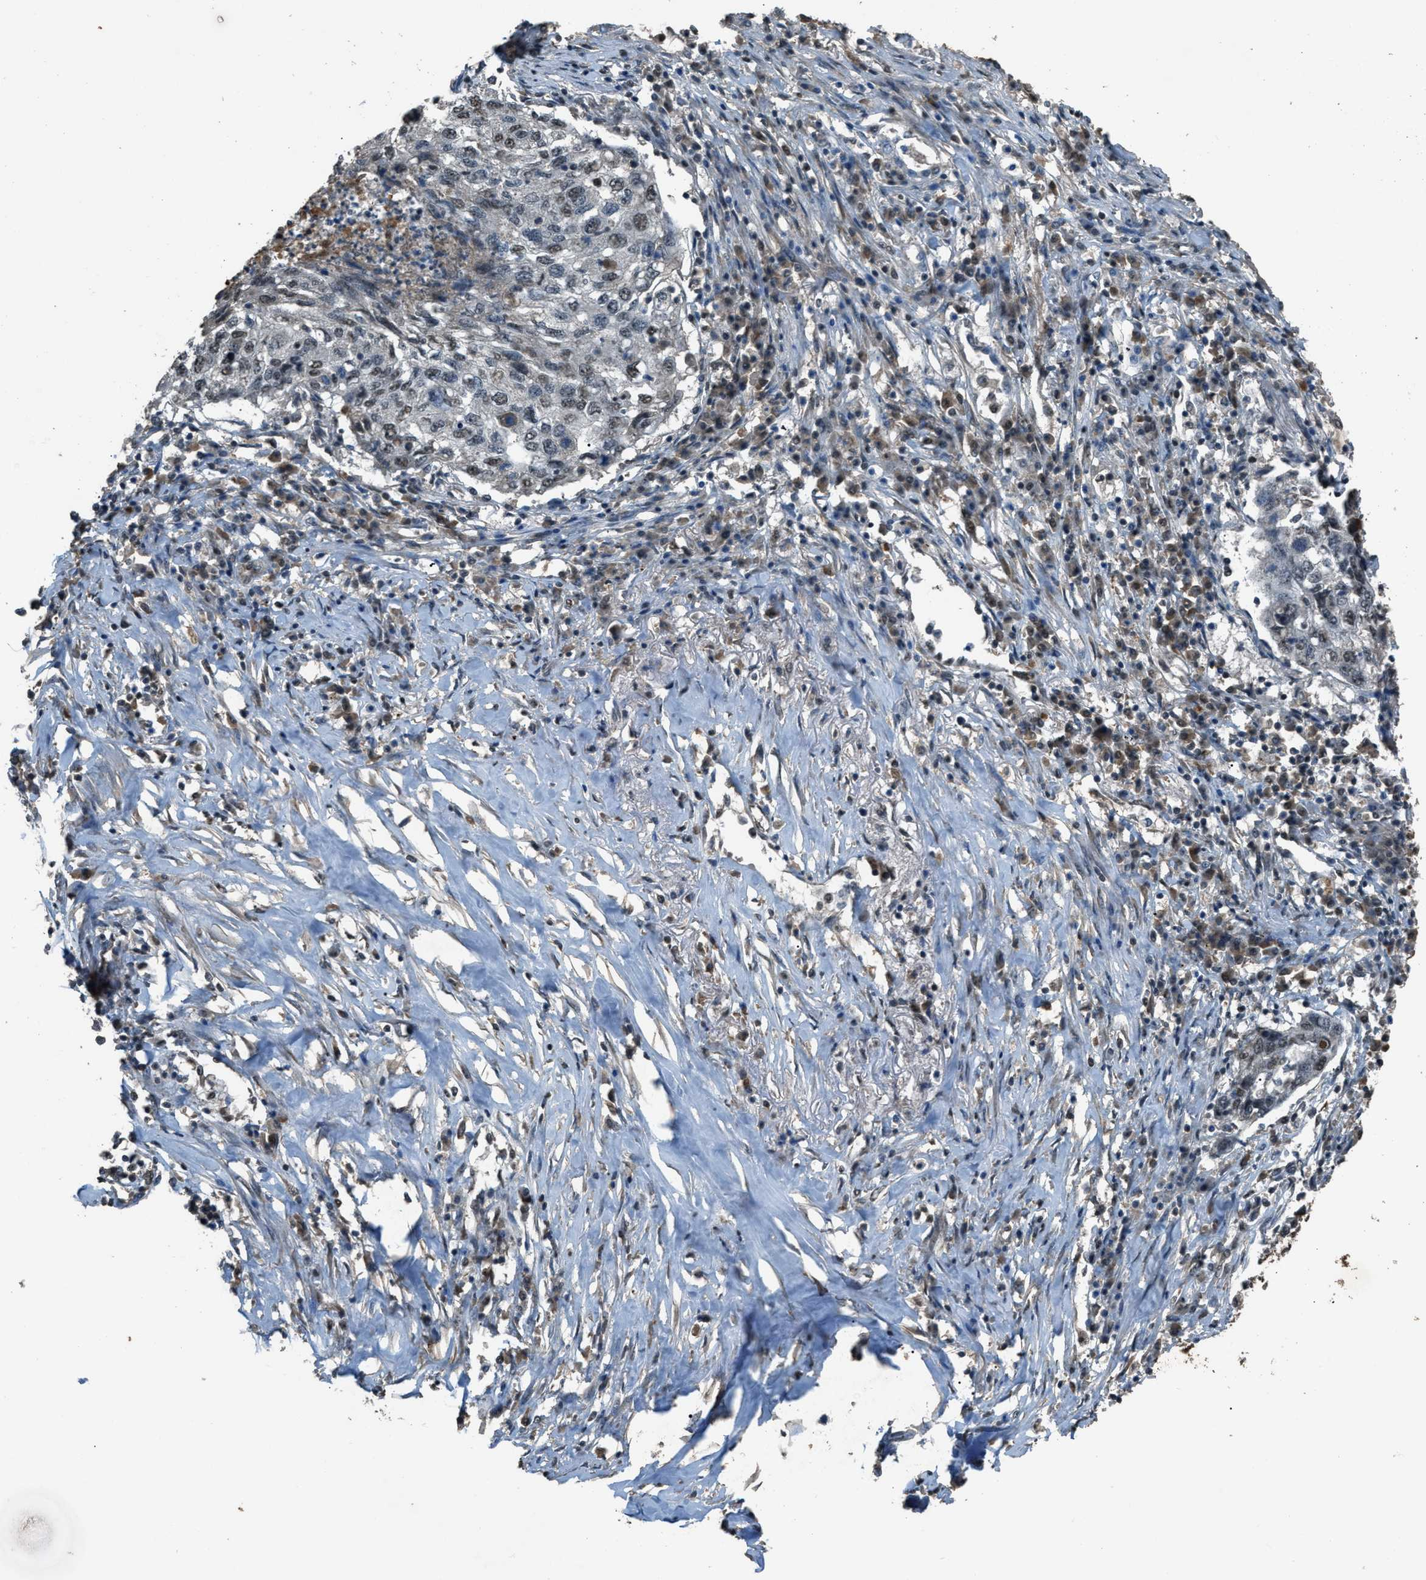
{"staining": {"intensity": "weak", "quantity": ">75%", "location": "nuclear"}, "tissue": "lung cancer", "cell_type": "Tumor cells", "image_type": "cancer", "snomed": [{"axis": "morphology", "description": "Squamous cell carcinoma, NOS"}, {"axis": "topography", "description": "Lung"}], "caption": "Lung squamous cell carcinoma stained for a protein shows weak nuclear positivity in tumor cells.", "gene": "SERTAD2", "patient": {"sex": "female", "age": 63}}